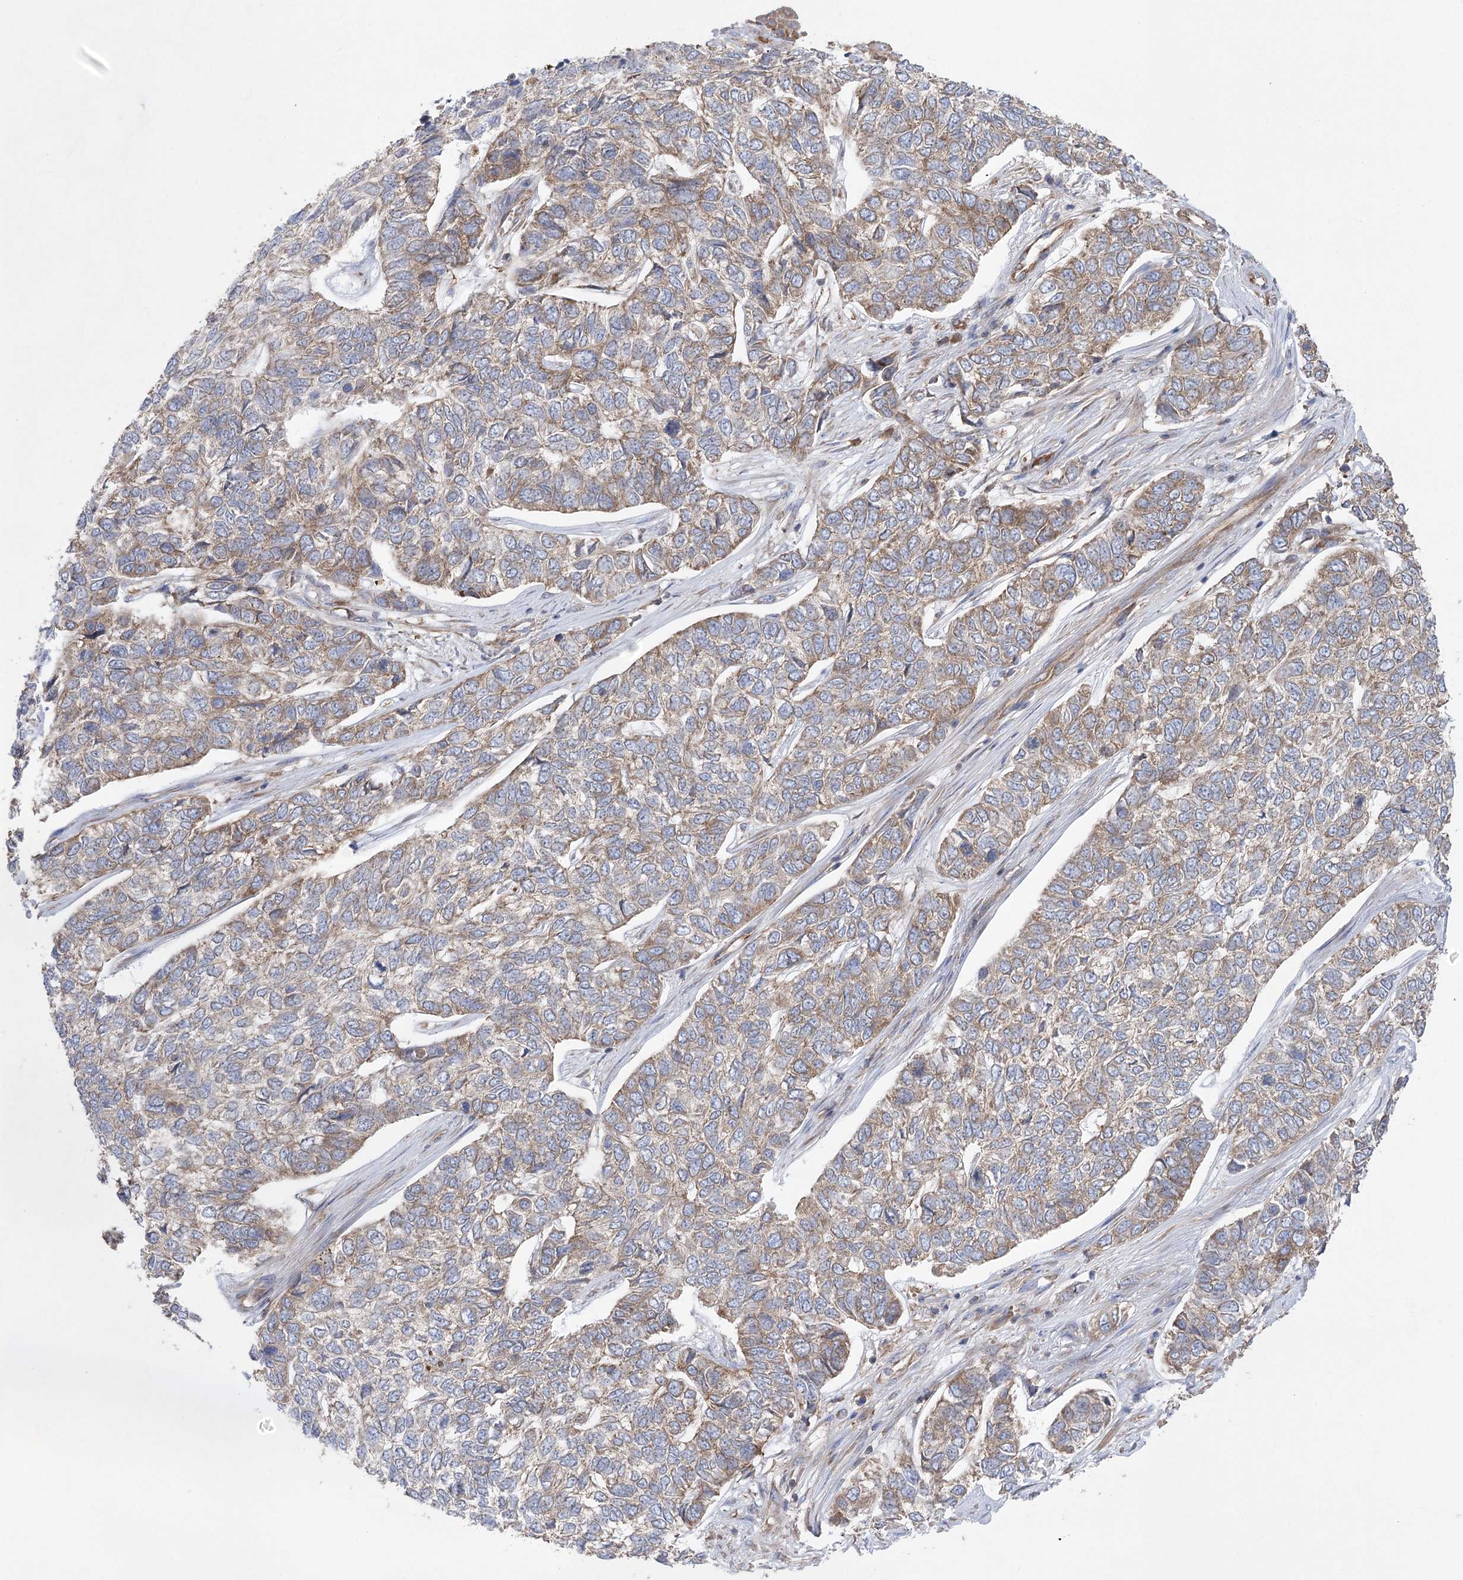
{"staining": {"intensity": "weak", "quantity": ">75%", "location": "cytoplasmic/membranous"}, "tissue": "skin cancer", "cell_type": "Tumor cells", "image_type": "cancer", "snomed": [{"axis": "morphology", "description": "Basal cell carcinoma"}, {"axis": "topography", "description": "Skin"}], "caption": "Skin cancer stained with immunohistochemistry reveals weak cytoplasmic/membranous expression in approximately >75% of tumor cells.", "gene": "EIF3A", "patient": {"sex": "female", "age": 65}}